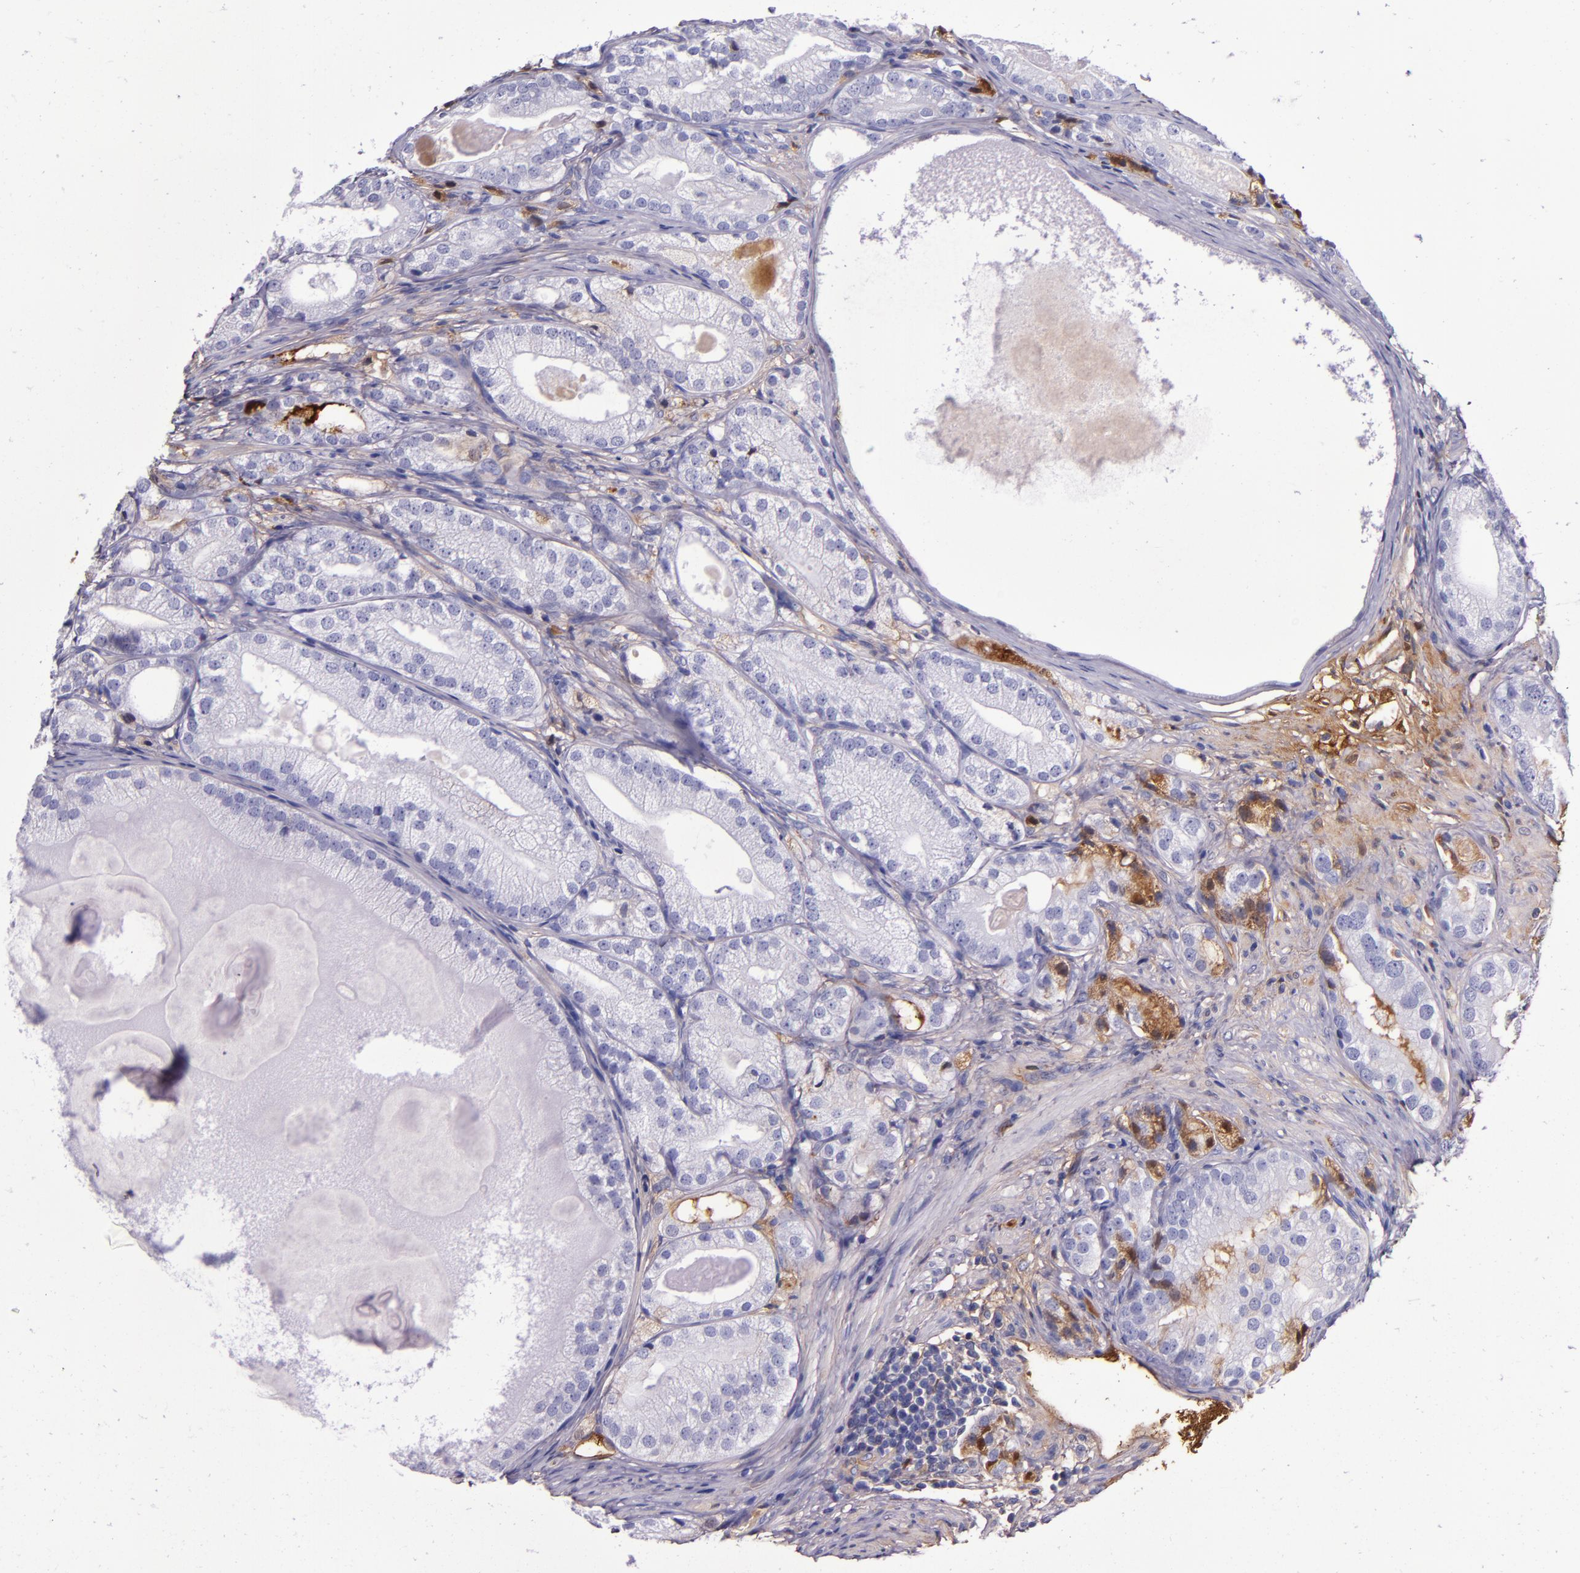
{"staining": {"intensity": "weak", "quantity": "<25%", "location": "cytoplasmic/membranous"}, "tissue": "prostate cancer", "cell_type": "Tumor cells", "image_type": "cancer", "snomed": [{"axis": "morphology", "description": "Adenocarcinoma, Low grade"}, {"axis": "topography", "description": "Prostate"}], "caption": "The histopathology image displays no significant expression in tumor cells of prostate cancer (adenocarcinoma (low-grade)). (Brightfield microscopy of DAB immunohistochemistry at high magnification).", "gene": "CLEC3B", "patient": {"sex": "male", "age": 69}}